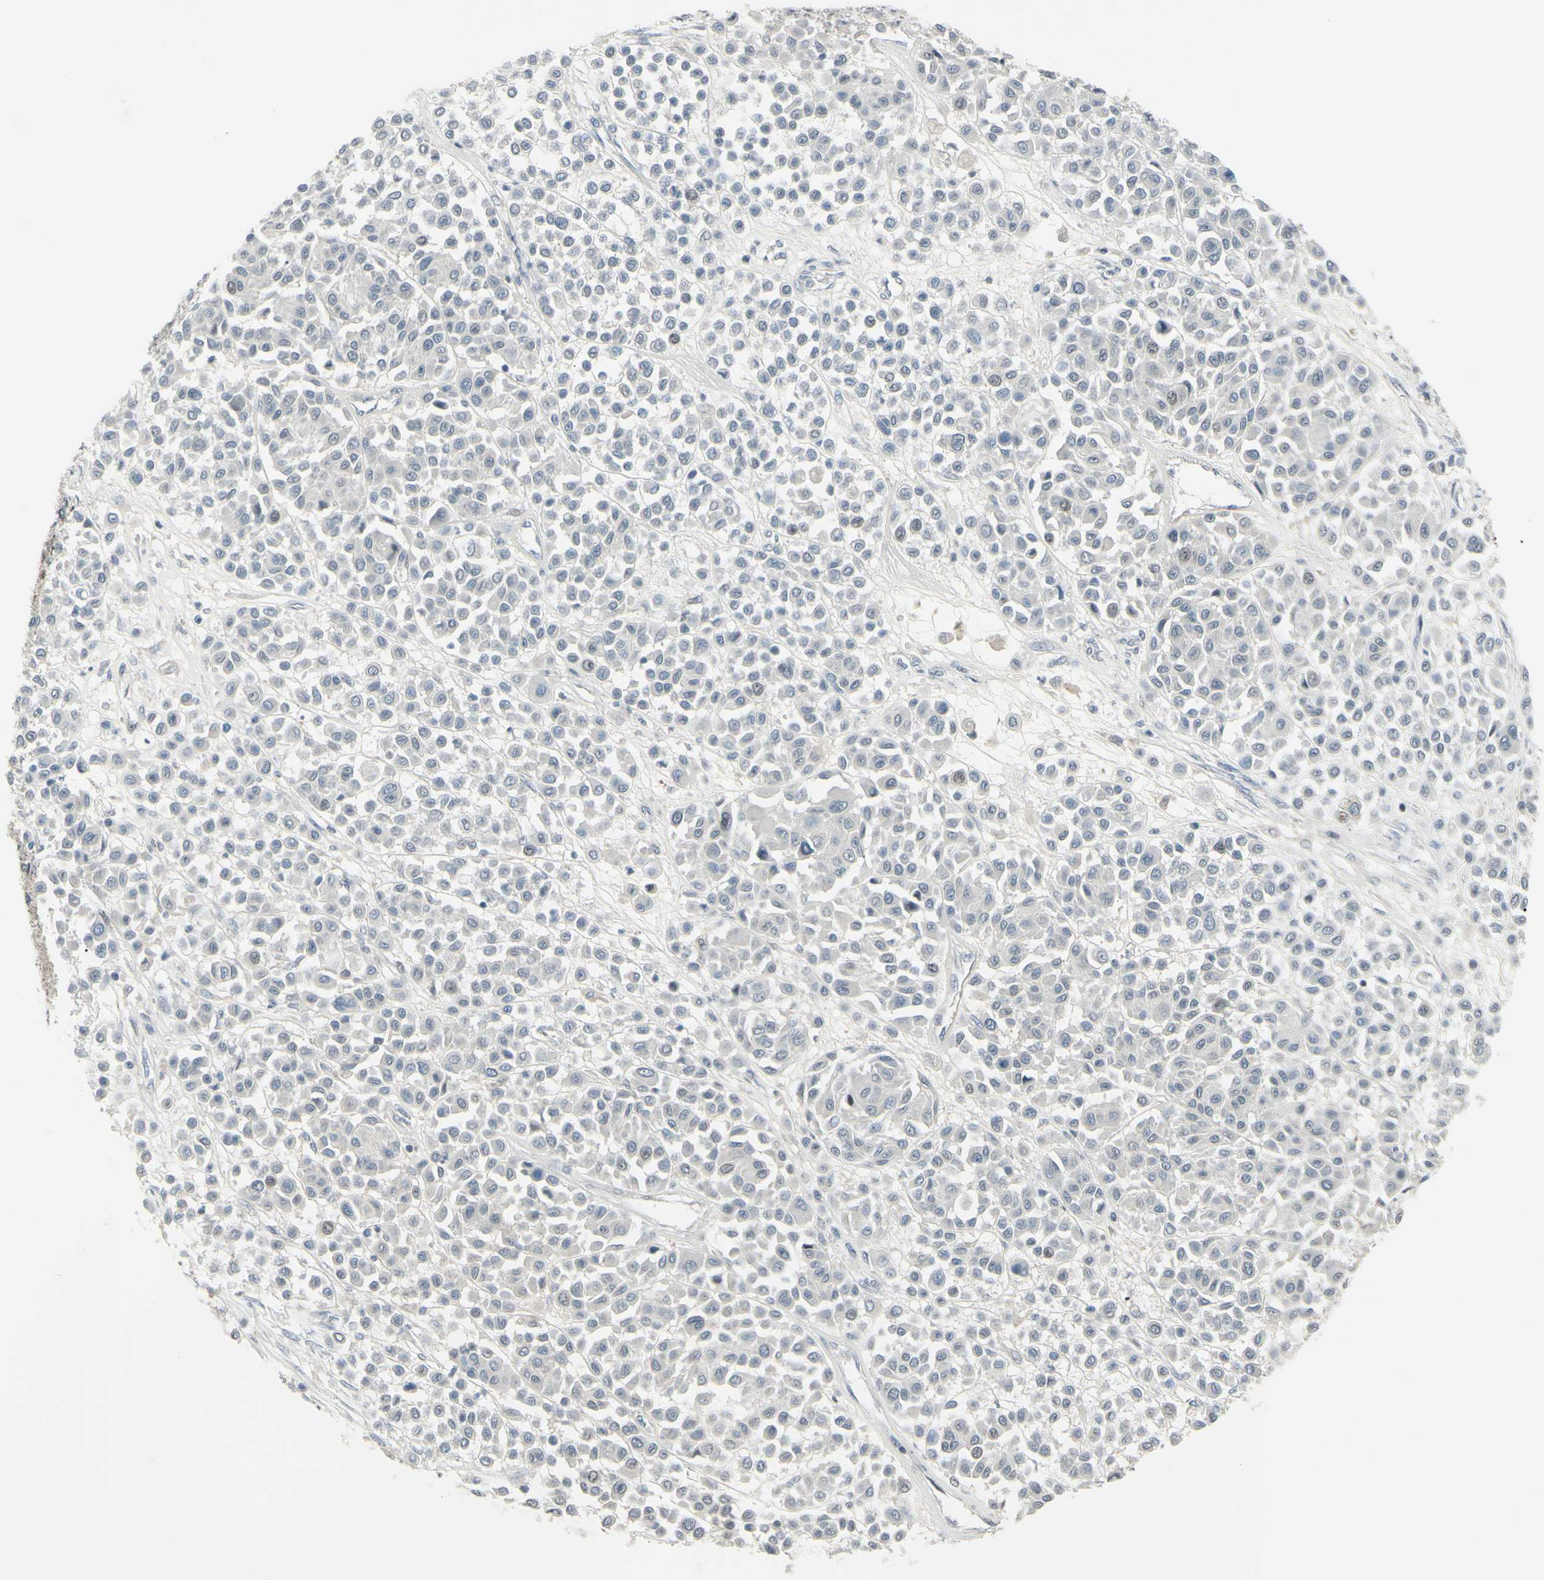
{"staining": {"intensity": "negative", "quantity": "none", "location": "none"}, "tissue": "melanoma", "cell_type": "Tumor cells", "image_type": "cancer", "snomed": [{"axis": "morphology", "description": "Malignant melanoma, Metastatic site"}, {"axis": "topography", "description": "Soft tissue"}], "caption": "IHC photomicrograph of human melanoma stained for a protein (brown), which demonstrates no staining in tumor cells.", "gene": "ETNK1", "patient": {"sex": "male", "age": 41}}